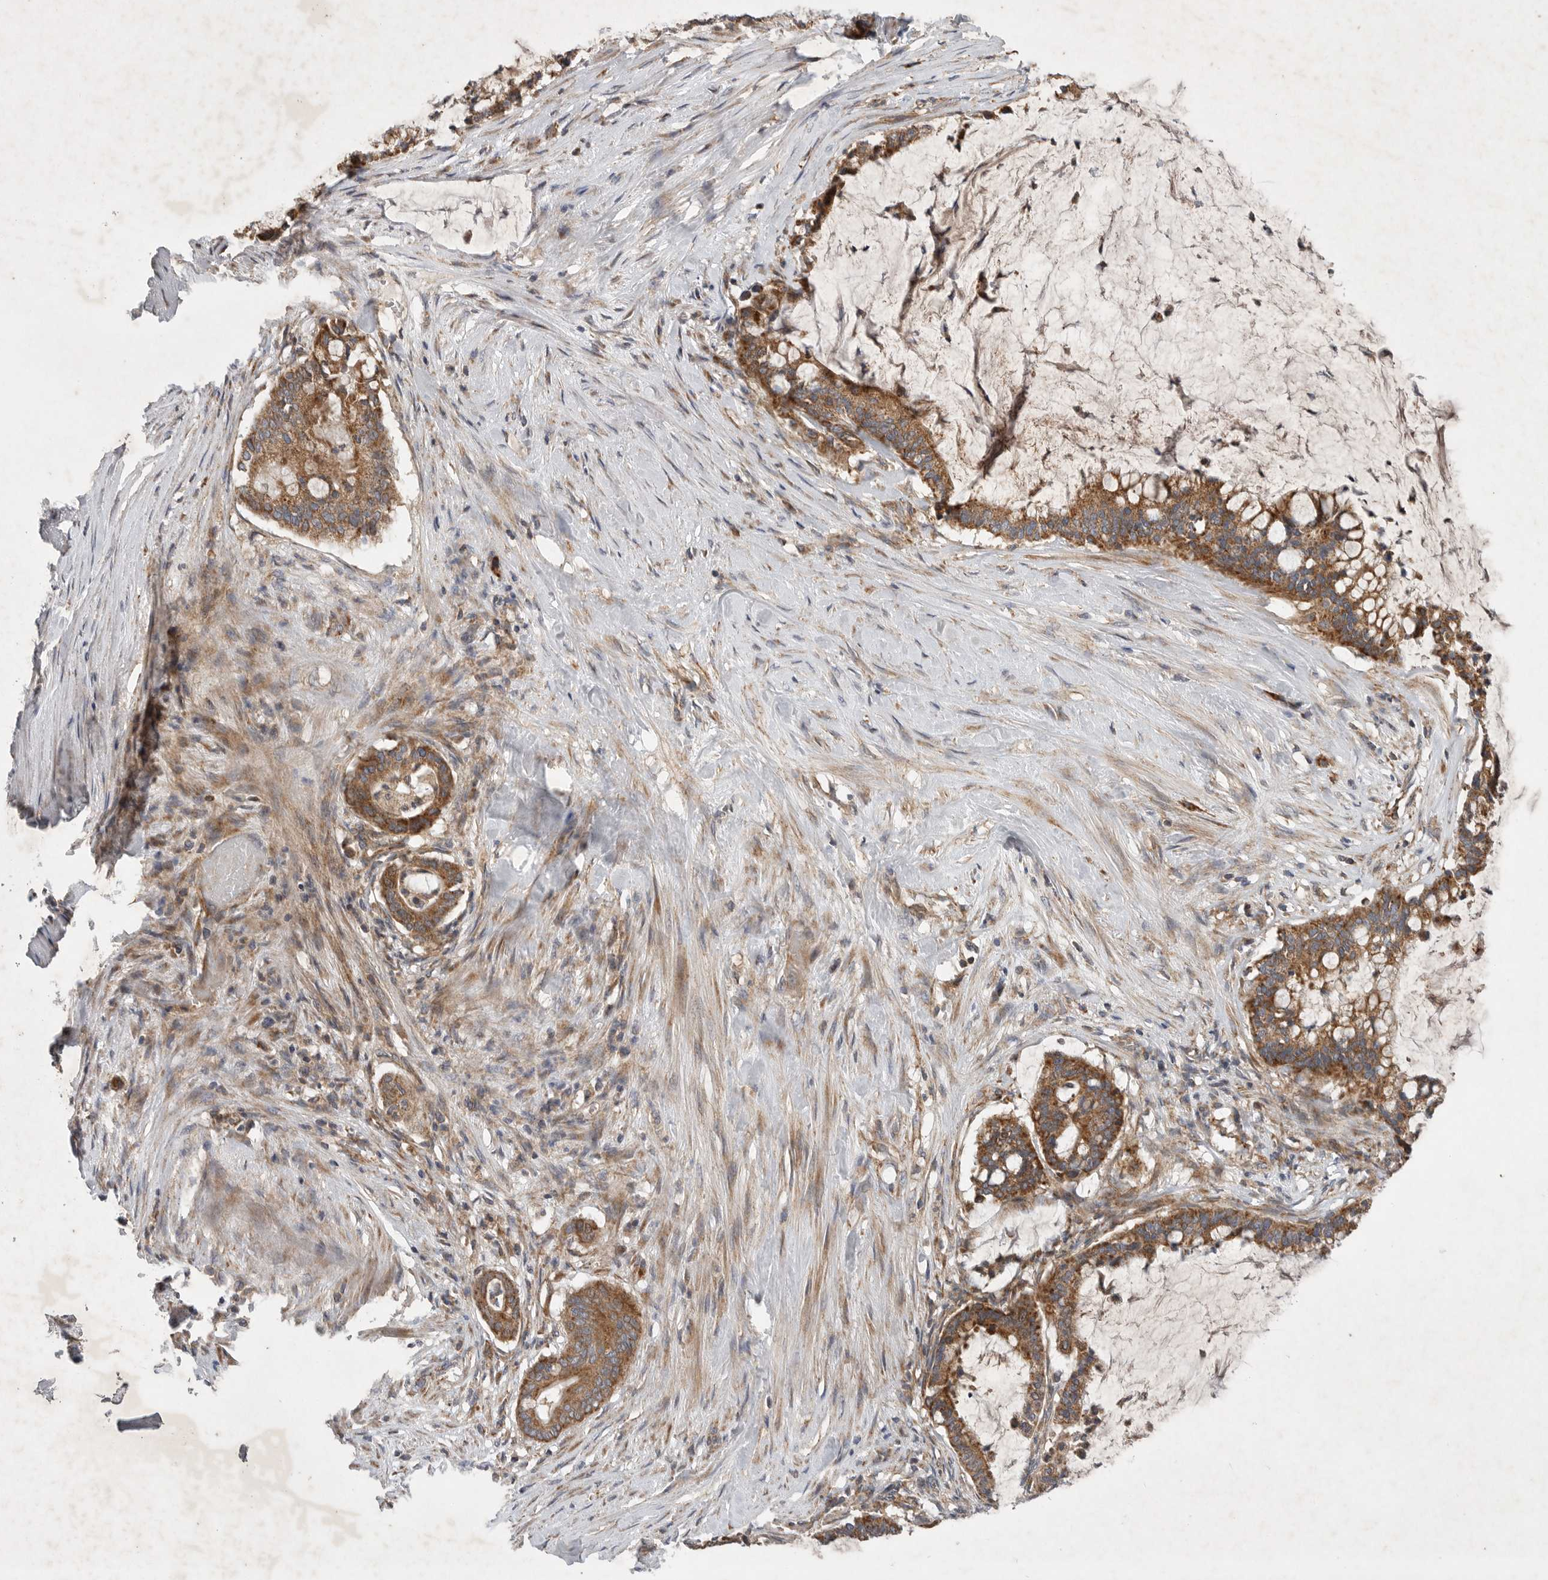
{"staining": {"intensity": "moderate", "quantity": ">75%", "location": "cytoplasmic/membranous"}, "tissue": "pancreatic cancer", "cell_type": "Tumor cells", "image_type": "cancer", "snomed": [{"axis": "morphology", "description": "Adenocarcinoma, NOS"}, {"axis": "topography", "description": "Pancreas"}], "caption": "Human pancreatic adenocarcinoma stained with a brown dye shows moderate cytoplasmic/membranous positive positivity in approximately >75% of tumor cells.", "gene": "KIF21B", "patient": {"sex": "male", "age": 41}}